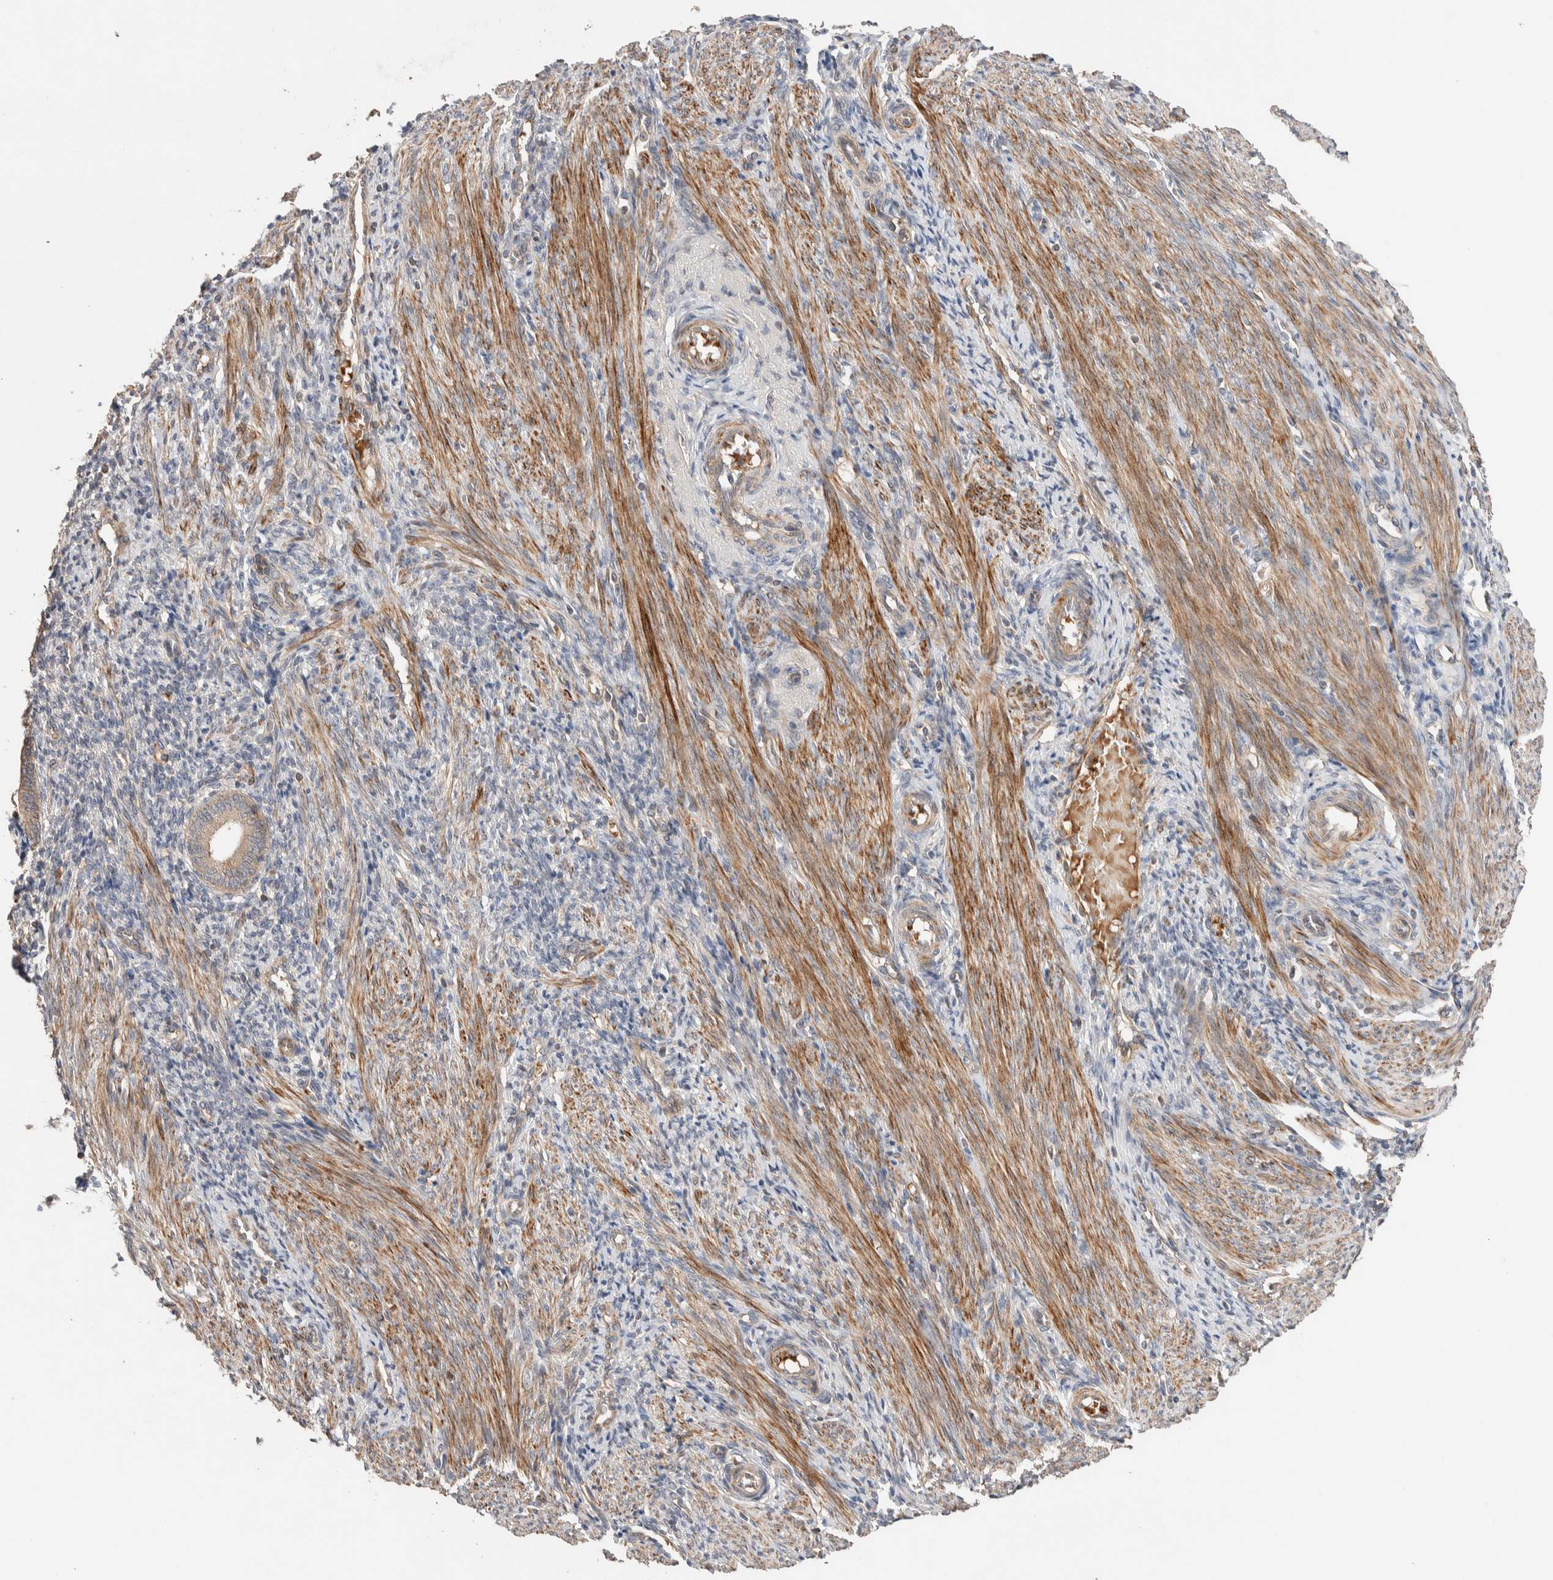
{"staining": {"intensity": "negative", "quantity": "none", "location": "none"}, "tissue": "endometrium", "cell_type": "Cells in endometrial stroma", "image_type": "normal", "snomed": [{"axis": "morphology", "description": "Normal tissue, NOS"}, {"axis": "topography", "description": "Uterus"}, {"axis": "topography", "description": "Endometrium"}], "caption": "An immunohistochemistry (IHC) histopathology image of unremarkable endometrium is shown. There is no staining in cells in endometrial stroma of endometrium. (Stains: DAB IHC with hematoxylin counter stain, Microscopy: brightfield microscopy at high magnification).", "gene": "WDR91", "patient": {"sex": "female", "age": 33}}